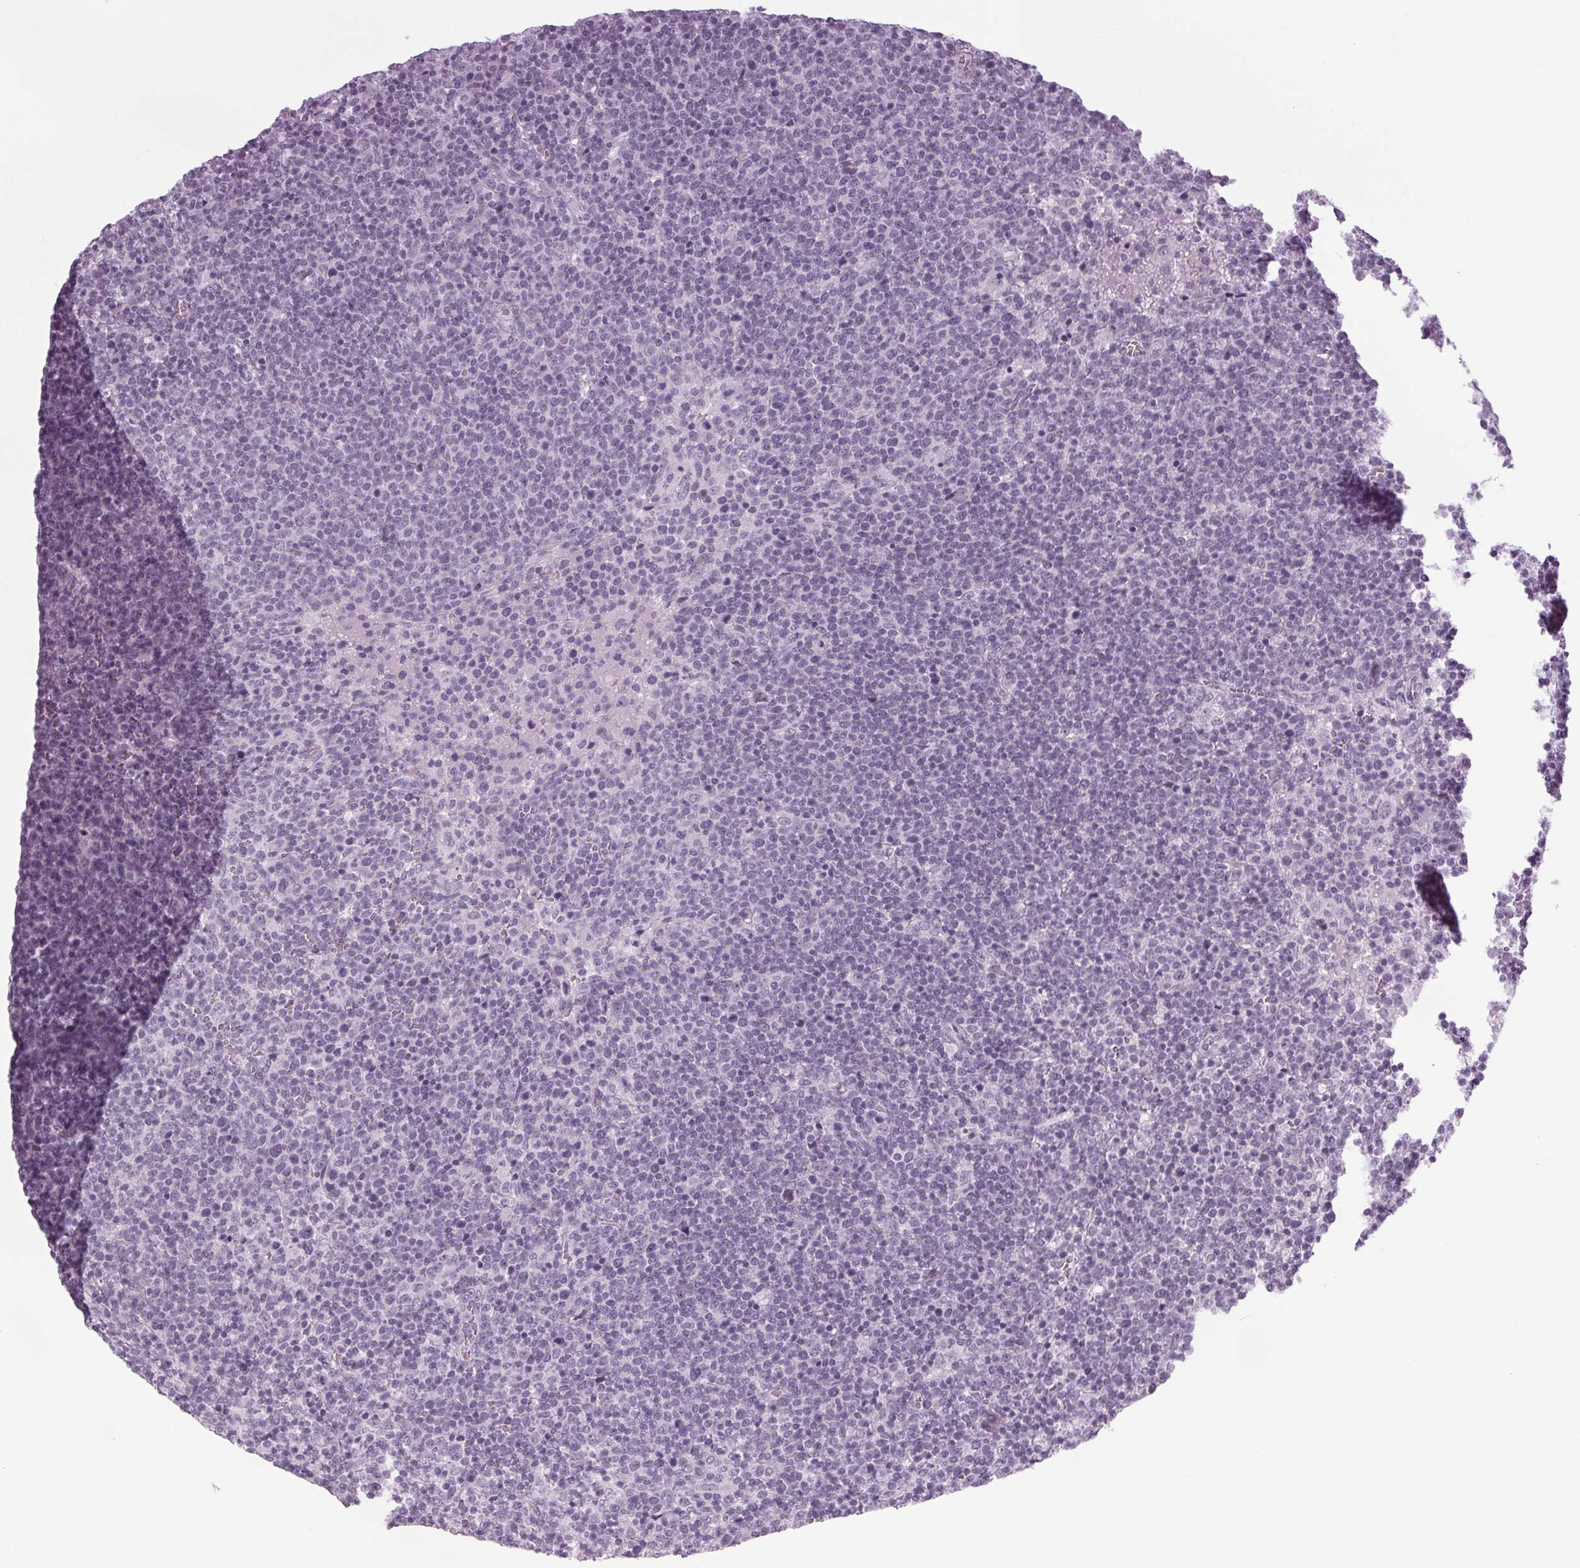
{"staining": {"intensity": "negative", "quantity": "none", "location": "none"}, "tissue": "lymphoma", "cell_type": "Tumor cells", "image_type": "cancer", "snomed": [{"axis": "morphology", "description": "Malignant lymphoma, non-Hodgkin's type, High grade"}, {"axis": "topography", "description": "Lymph node"}], "caption": "This photomicrograph is of lymphoma stained with immunohistochemistry (IHC) to label a protein in brown with the nuclei are counter-stained blue. There is no staining in tumor cells.", "gene": "IGF2BP1", "patient": {"sex": "male", "age": 61}}